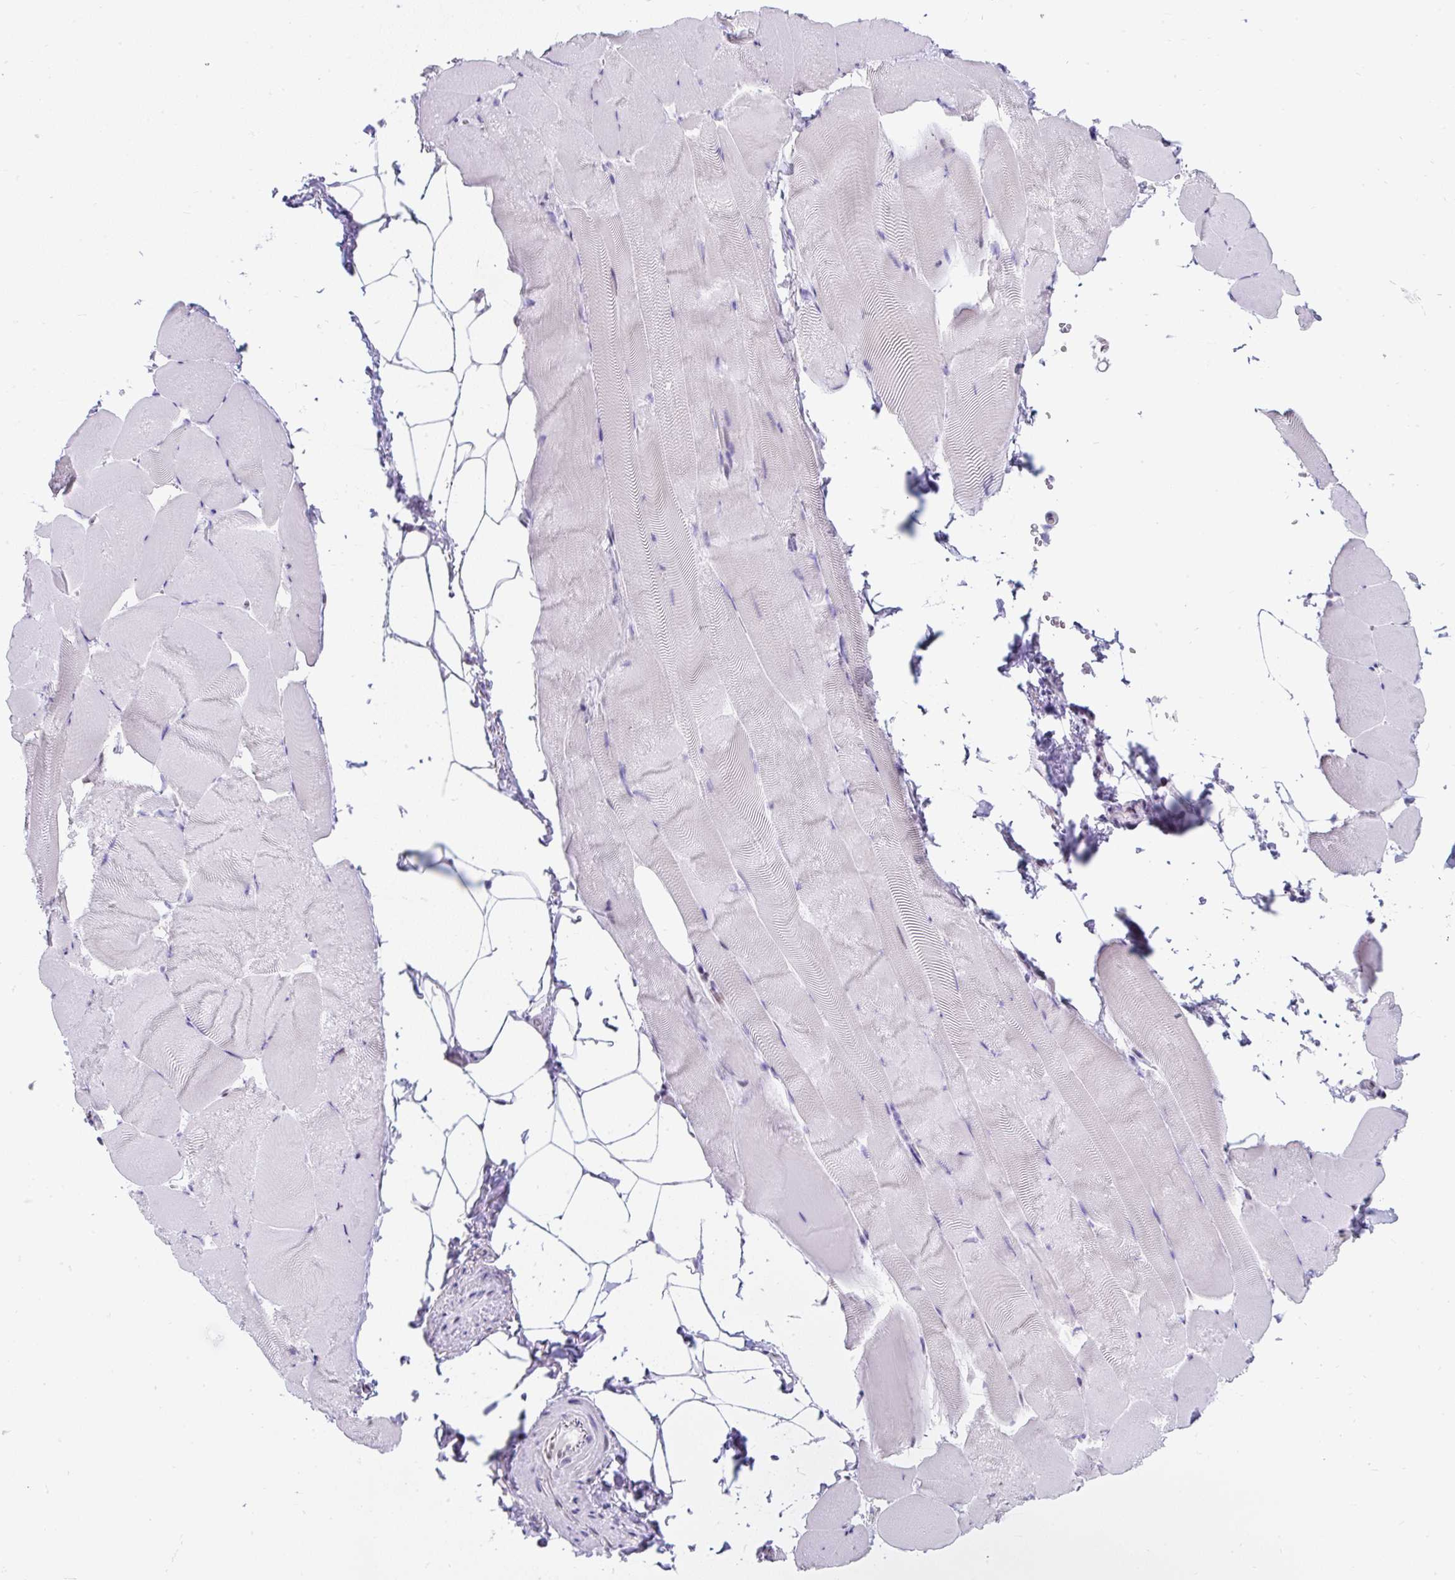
{"staining": {"intensity": "negative", "quantity": "none", "location": "none"}, "tissue": "skeletal muscle", "cell_type": "Myocytes", "image_type": "normal", "snomed": [{"axis": "morphology", "description": "Normal tissue, NOS"}, {"axis": "topography", "description": "Skeletal muscle"}], "caption": "Protein analysis of normal skeletal muscle shows no significant staining in myocytes.", "gene": "PLCXD2", "patient": {"sex": "female", "age": 64}}